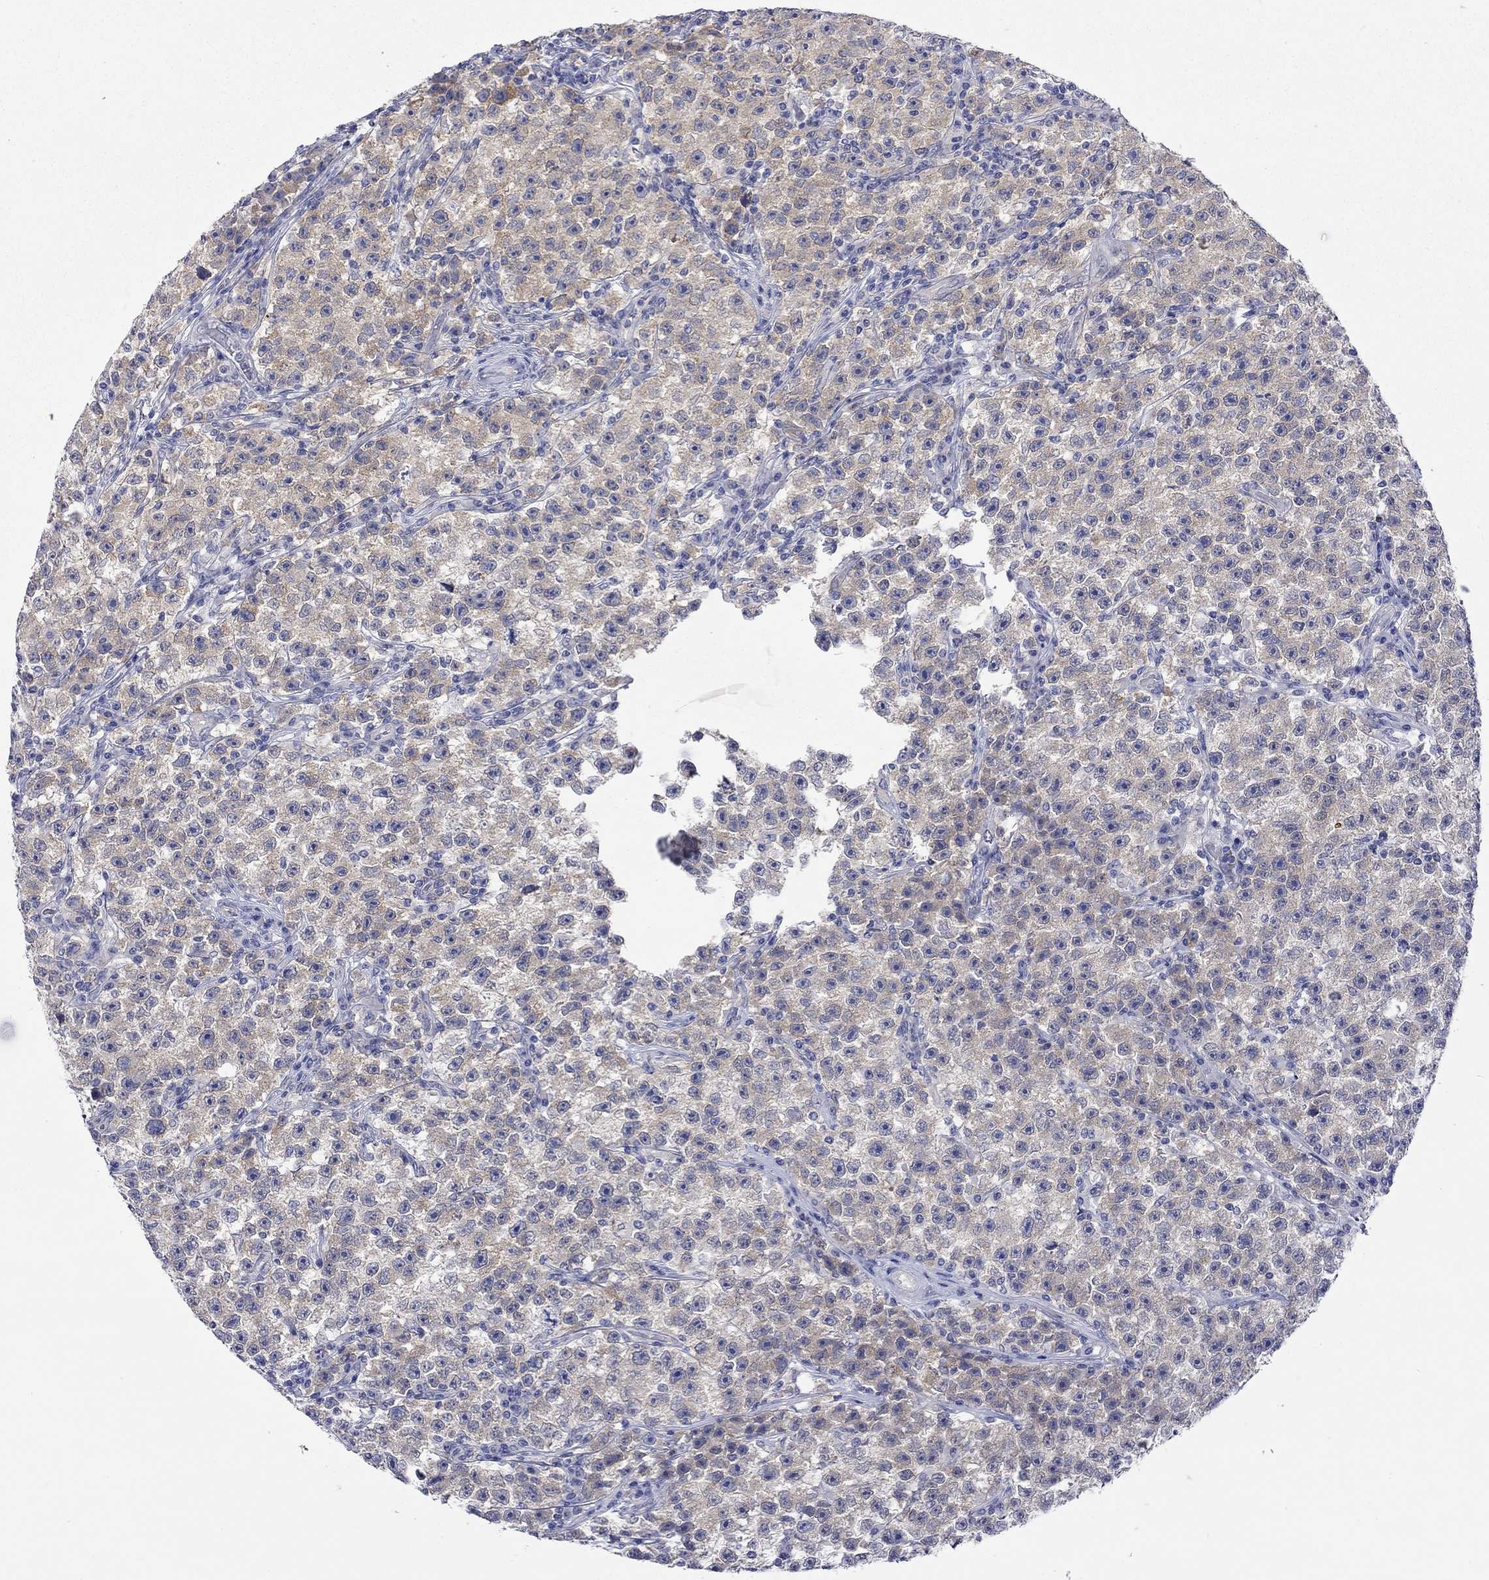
{"staining": {"intensity": "weak", "quantity": "25%-75%", "location": "cytoplasmic/membranous"}, "tissue": "testis cancer", "cell_type": "Tumor cells", "image_type": "cancer", "snomed": [{"axis": "morphology", "description": "Seminoma, NOS"}, {"axis": "topography", "description": "Testis"}], "caption": "This is a photomicrograph of immunohistochemistry staining of testis seminoma, which shows weak staining in the cytoplasmic/membranous of tumor cells.", "gene": "CERS1", "patient": {"sex": "male", "age": 22}}